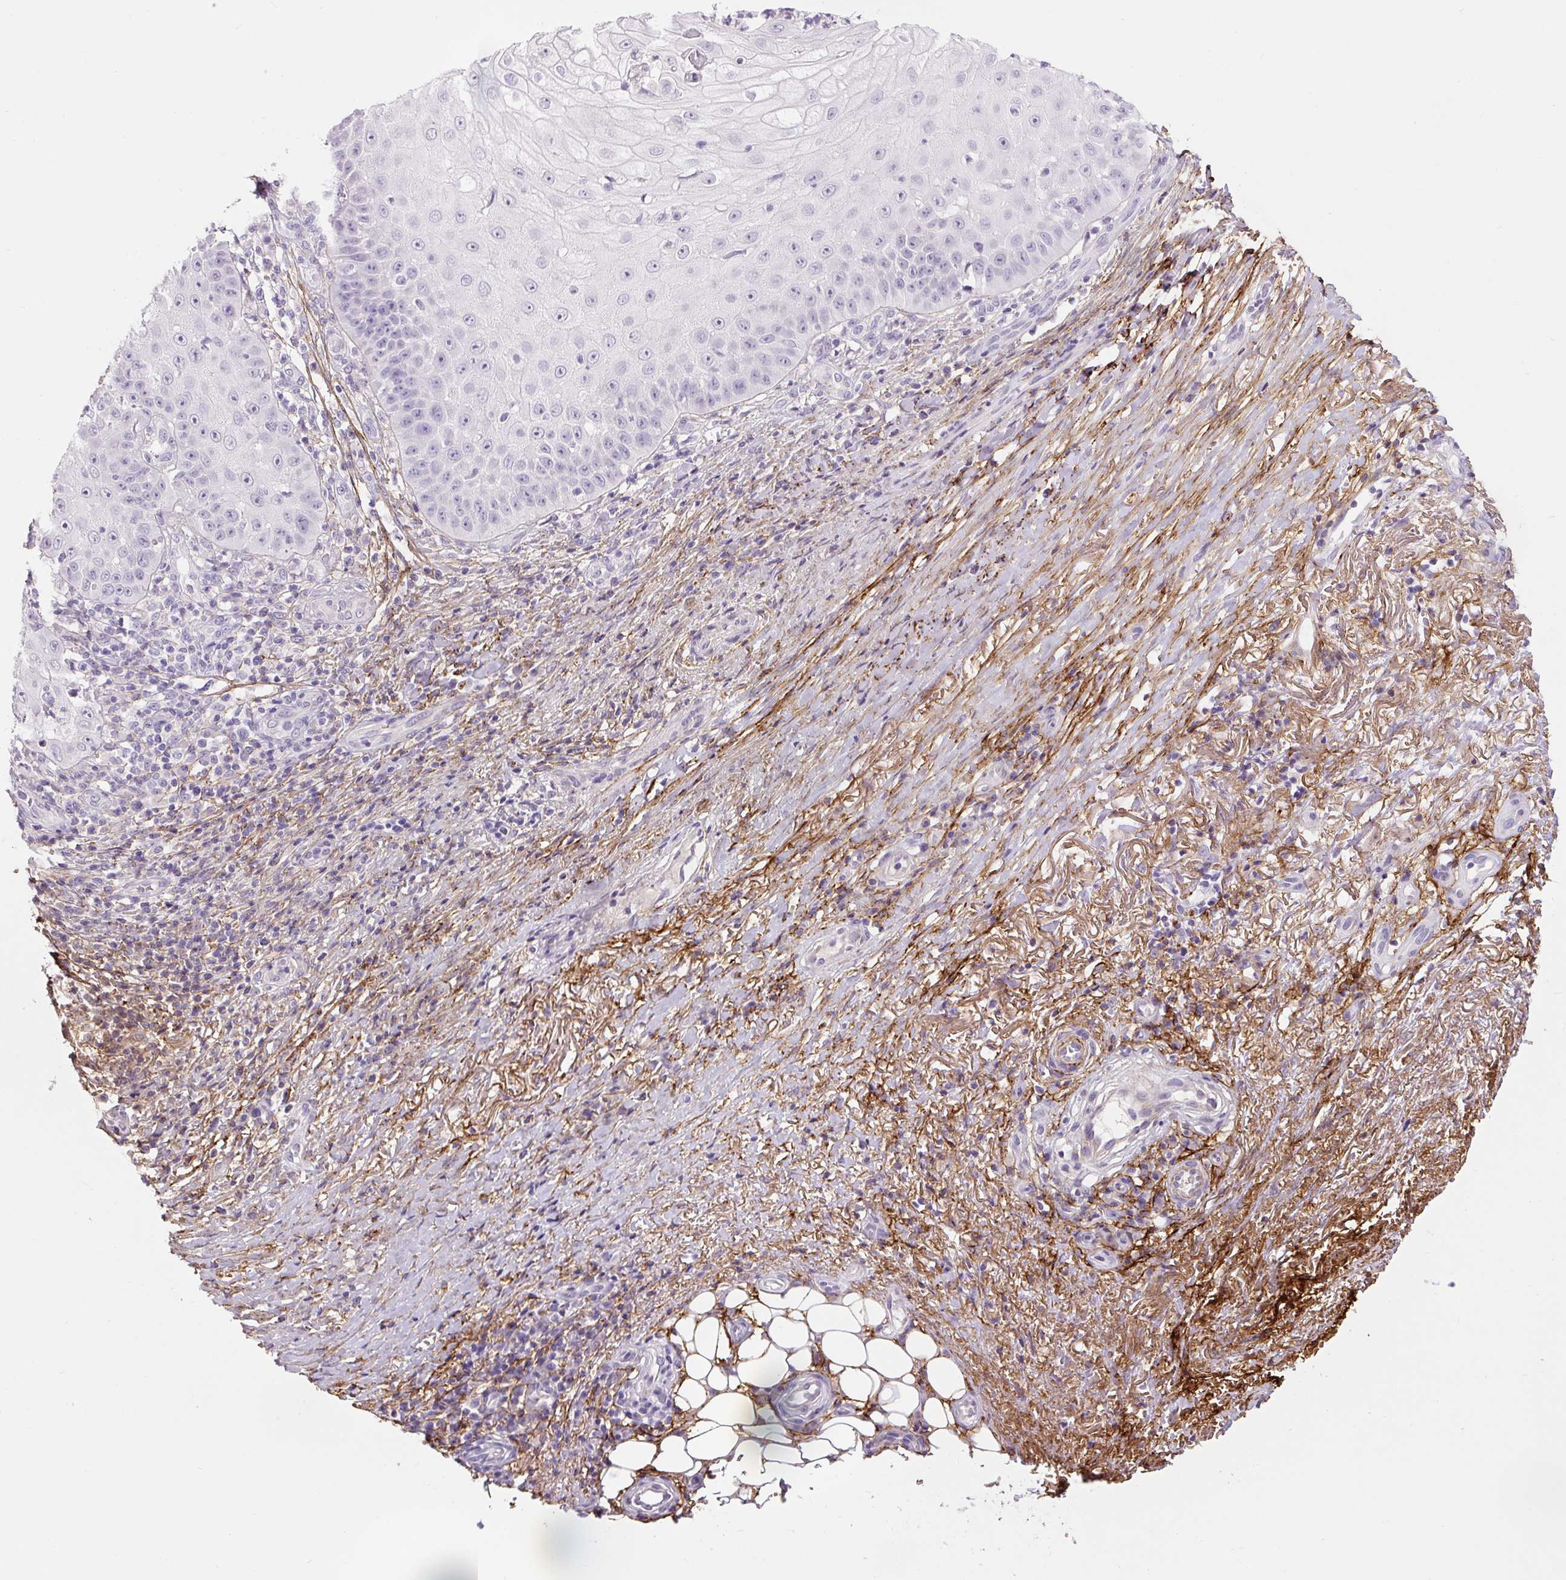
{"staining": {"intensity": "negative", "quantity": "none", "location": "none"}, "tissue": "skin cancer", "cell_type": "Tumor cells", "image_type": "cancer", "snomed": [{"axis": "morphology", "description": "Squamous cell carcinoma, NOS"}, {"axis": "topography", "description": "Skin"}], "caption": "Image shows no protein staining in tumor cells of skin cancer tissue.", "gene": "FBN1", "patient": {"sex": "male", "age": 70}}